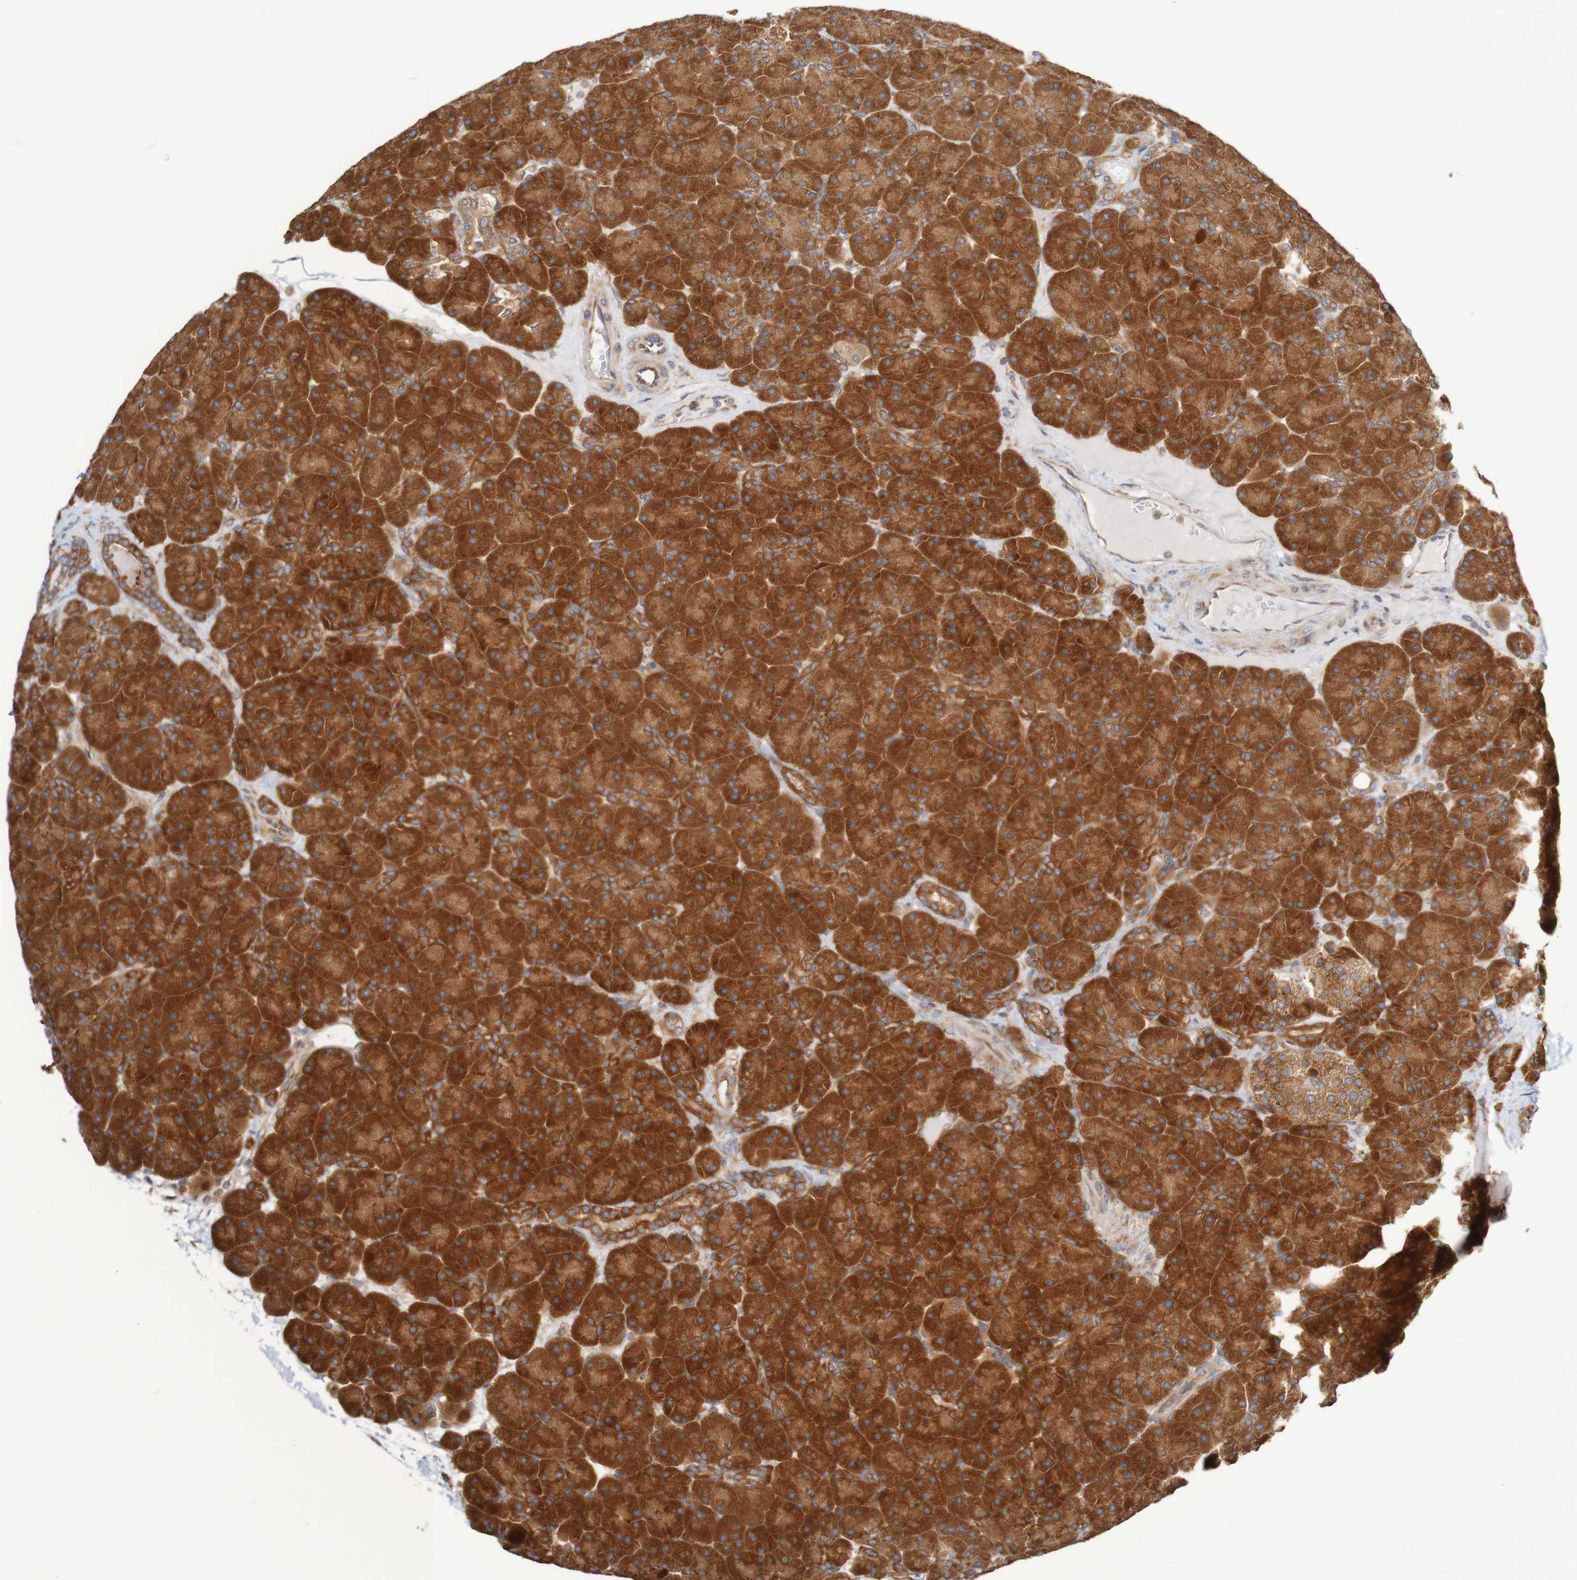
{"staining": {"intensity": "strong", "quantity": ">75%", "location": "cytoplasmic/membranous"}, "tissue": "pancreas", "cell_type": "Exocrine glandular cells", "image_type": "normal", "snomed": [{"axis": "morphology", "description": "Normal tissue, NOS"}, {"axis": "topography", "description": "Pancreas"}], "caption": "Strong cytoplasmic/membranous expression is appreciated in about >75% of exocrine glandular cells in benign pancreas.", "gene": "LRRC47", "patient": {"sex": "male", "age": 66}}